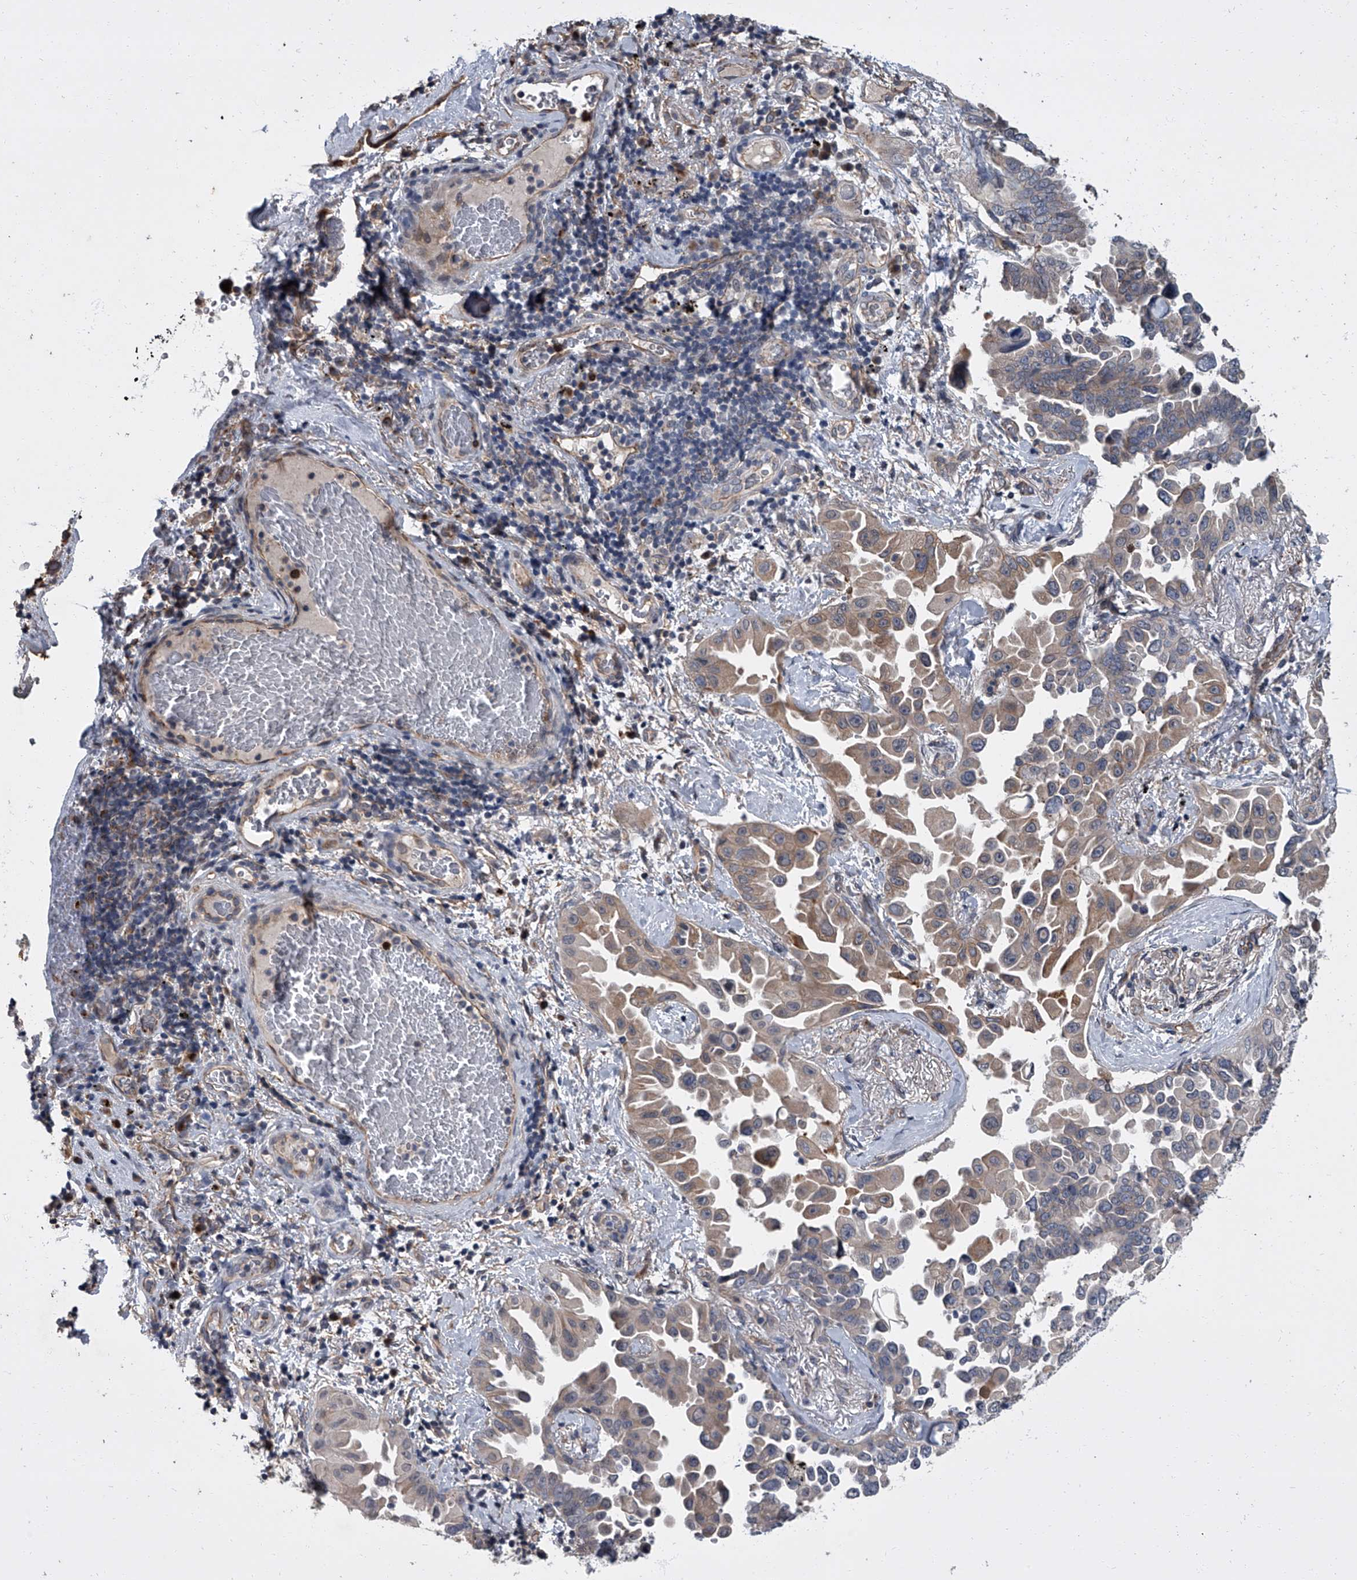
{"staining": {"intensity": "weak", "quantity": "25%-75%", "location": "cytoplasmic/membranous"}, "tissue": "lung cancer", "cell_type": "Tumor cells", "image_type": "cancer", "snomed": [{"axis": "morphology", "description": "Adenocarcinoma, NOS"}, {"axis": "topography", "description": "Lung"}], "caption": "Immunohistochemical staining of human lung adenocarcinoma displays weak cytoplasmic/membranous protein staining in approximately 25%-75% of tumor cells. The staining is performed using DAB brown chromogen to label protein expression. The nuclei are counter-stained blue using hematoxylin.", "gene": "SIRT4", "patient": {"sex": "female", "age": 67}}